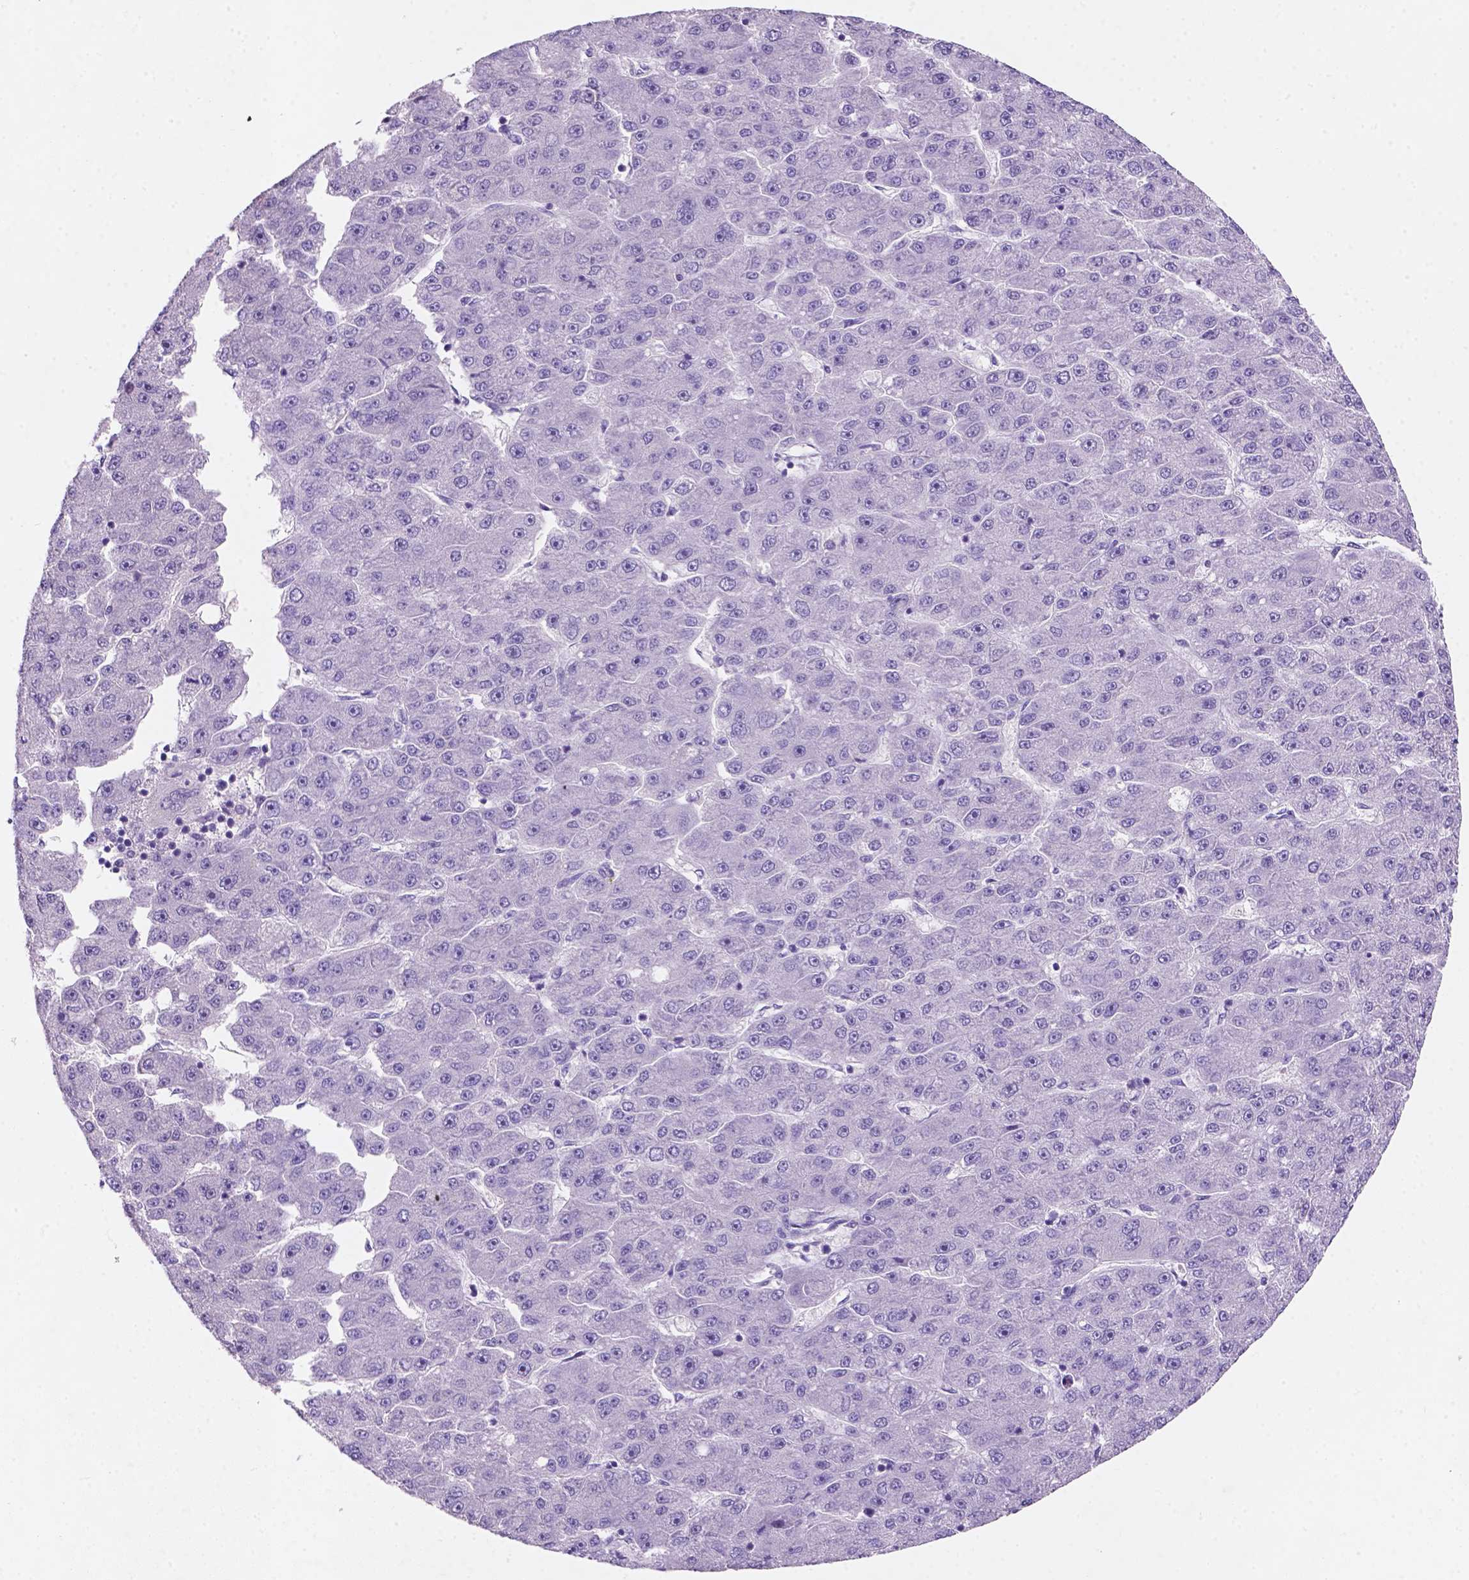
{"staining": {"intensity": "negative", "quantity": "none", "location": "none"}, "tissue": "liver cancer", "cell_type": "Tumor cells", "image_type": "cancer", "snomed": [{"axis": "morphology", "description": "Carcinoma, Hepatocellular, NOS"}, {"axis": "topography", "description": "Liver"}], "caption": "High power microscopy micrograph of an immunohistochemistry (IHC) histopathology image of liver hepatocellular carcinoma, revealing no significant positivity in tumor cells.", "gene": "EBLN2", "patient": {"sex": "male", "age": 67}}